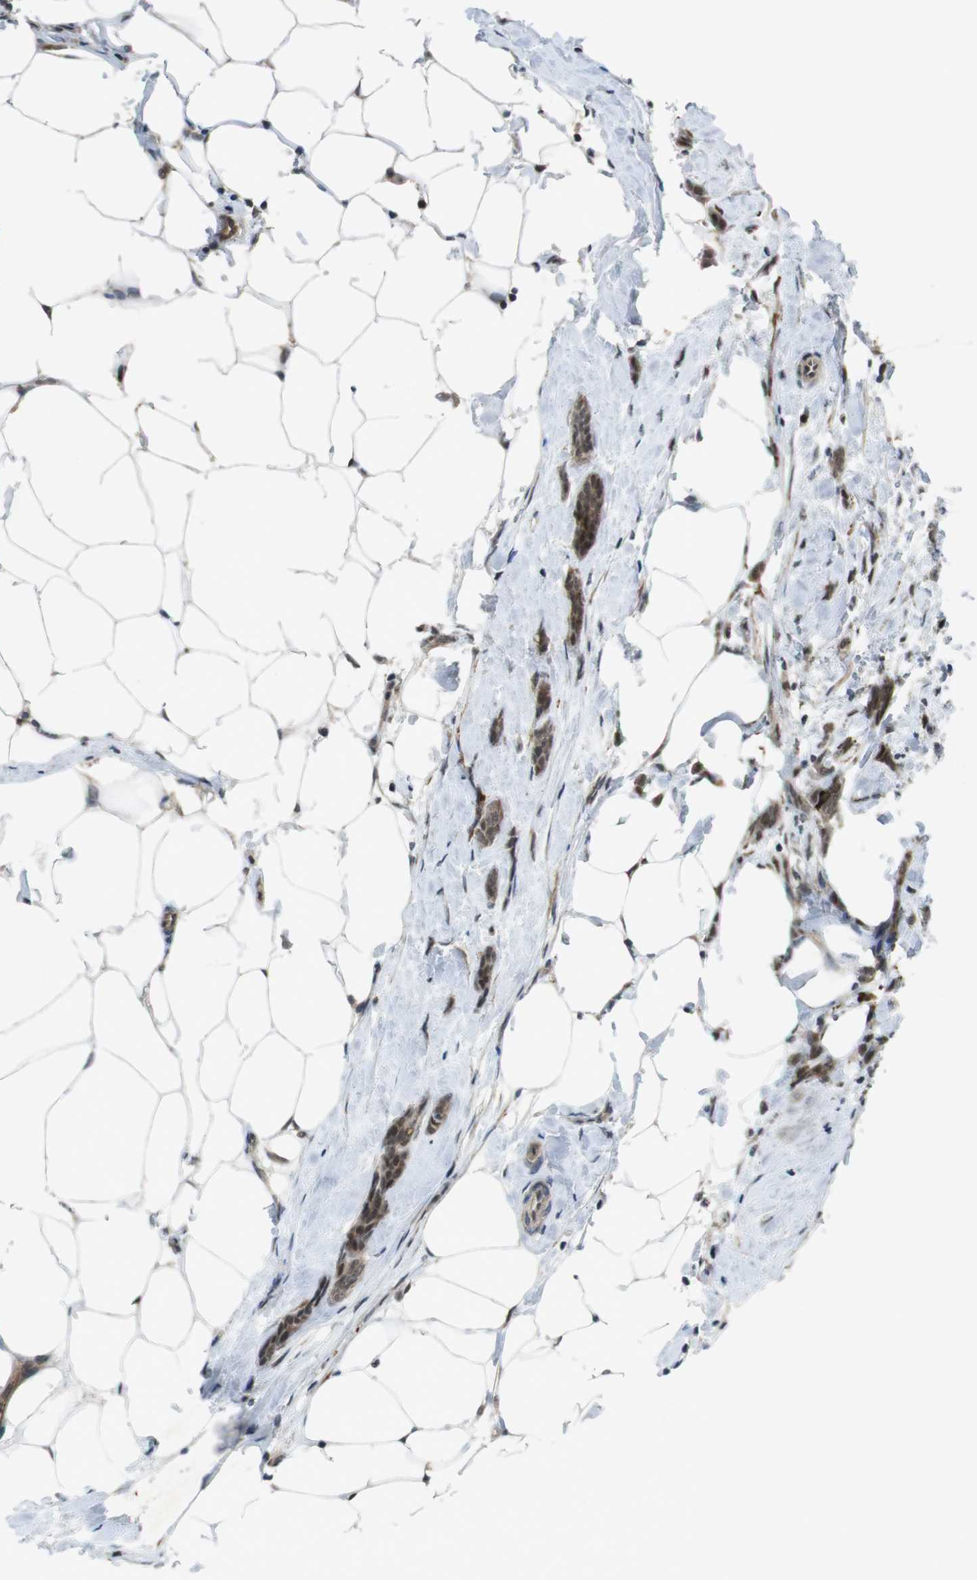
{"staining": {"intensity": "moderate", "quantity": ">75%", "location": "cytoplasmic/membranous,nuclear"}, "tissue": "breast cancer", "cell_type": "Tumor cells", "image_type": "cancer", "snomed": [{"axis": "morphology", "description": "Lobular carcinoma, in situ"}, {"axis": "morphology", "description": "Lobular carcinoma"}, {"axis": "topography", "description": "Breast"}], "caption": "IHC image of breast cancer stained for a protein (brown), which exhibits medium levels of moderate cytoplasmic/membranous and nuclear staining in approximately >75% of tumor cells.", "gene": "MAPKAPK5", "patient": {"sex": "female", "age": 41}}